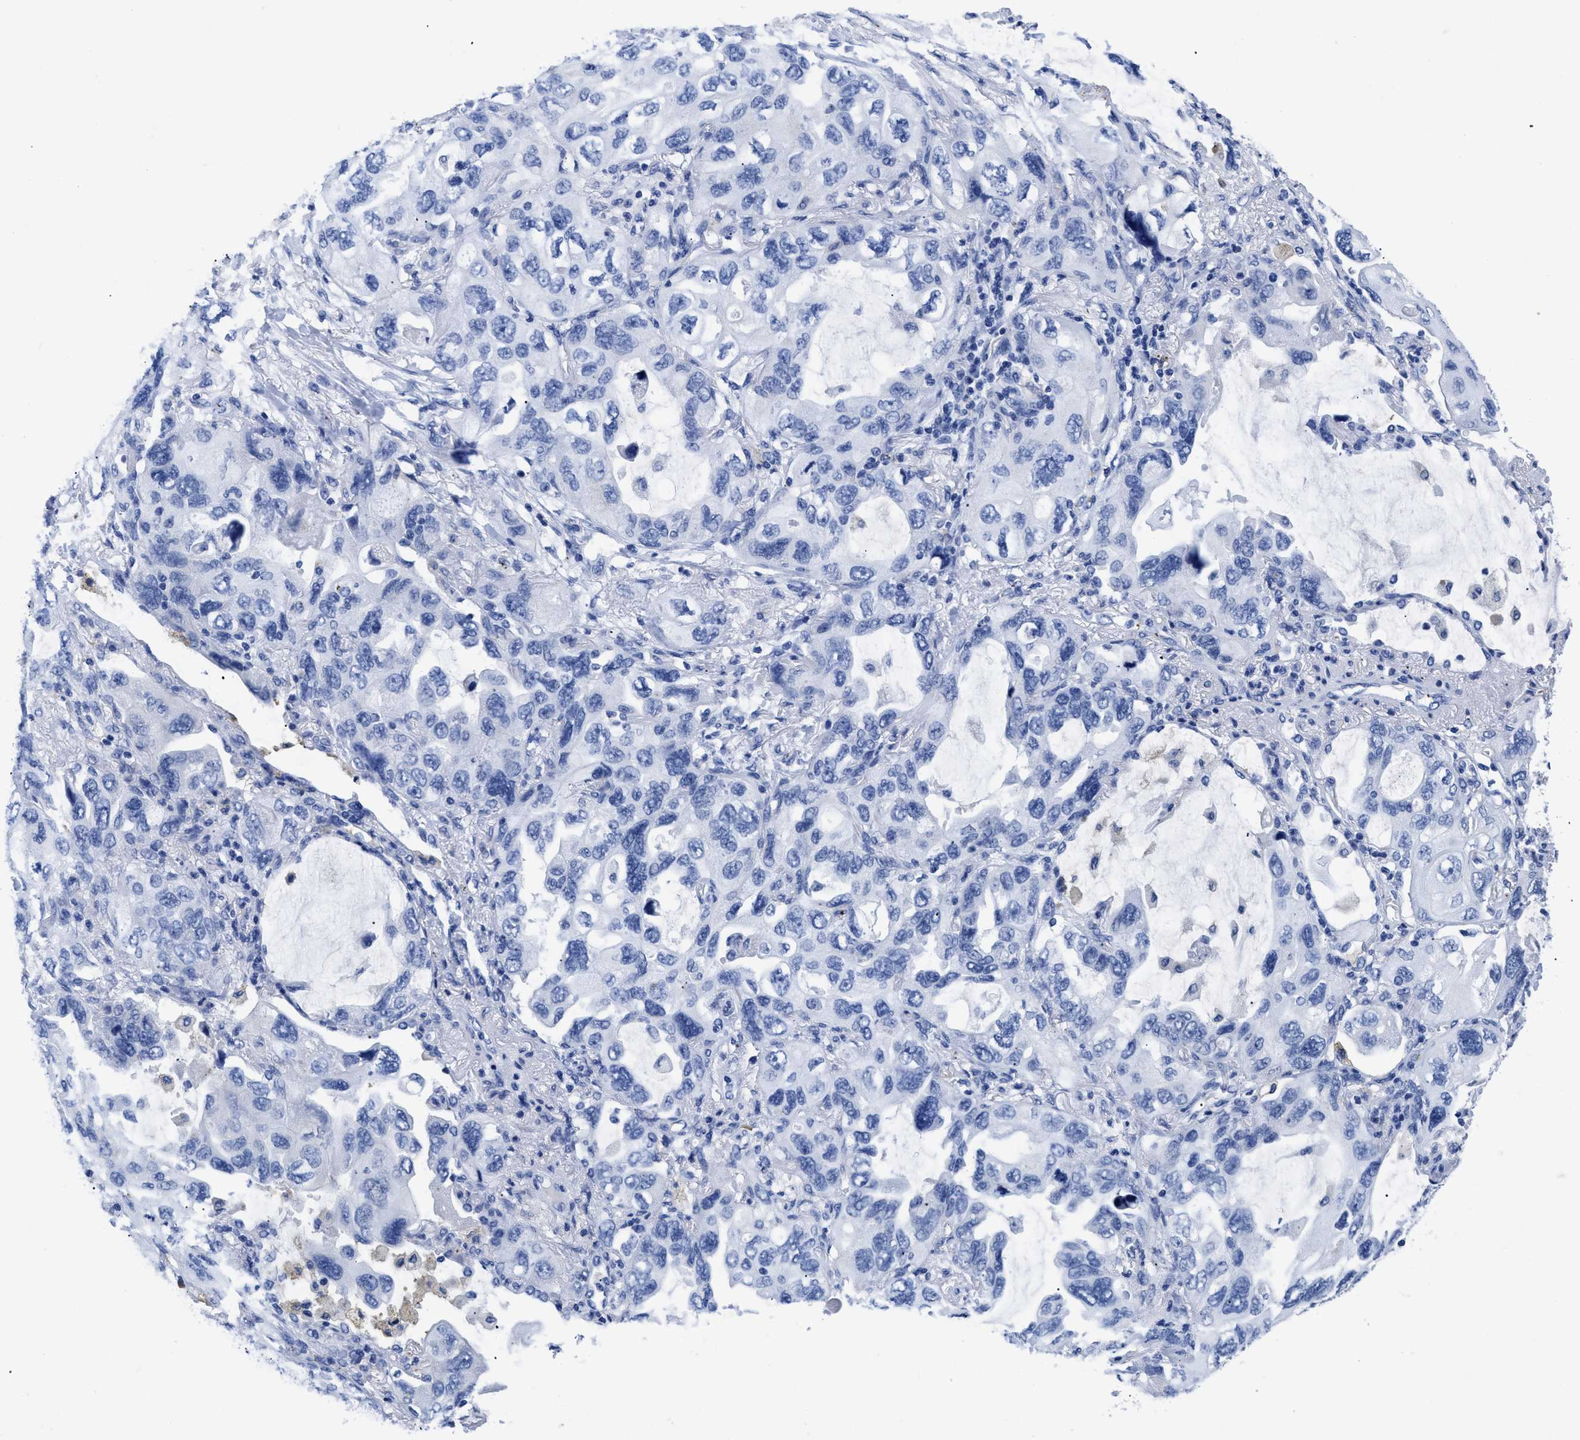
{"staining": {"intensity": "negative", "quantity": "none", "location": "none"}, "tissue": "lung cancer", "cell_type": "Tumor cells", "image_type": "cancer", "snomed": [{"axis": "morphology", "description": "Squamous cell carcinoma, NOS"}, {"axis": "topography", "description": "Lung"}], "caption": "This image is of squamous cell carcinoma (lung) stained with immunohistochemistry to label a protein in brown with the nuclei are counter-stained blue. There is no positivity in tumor cells.", "gene": "TREML1", "patient": {"sex": "female", "age": 73}}